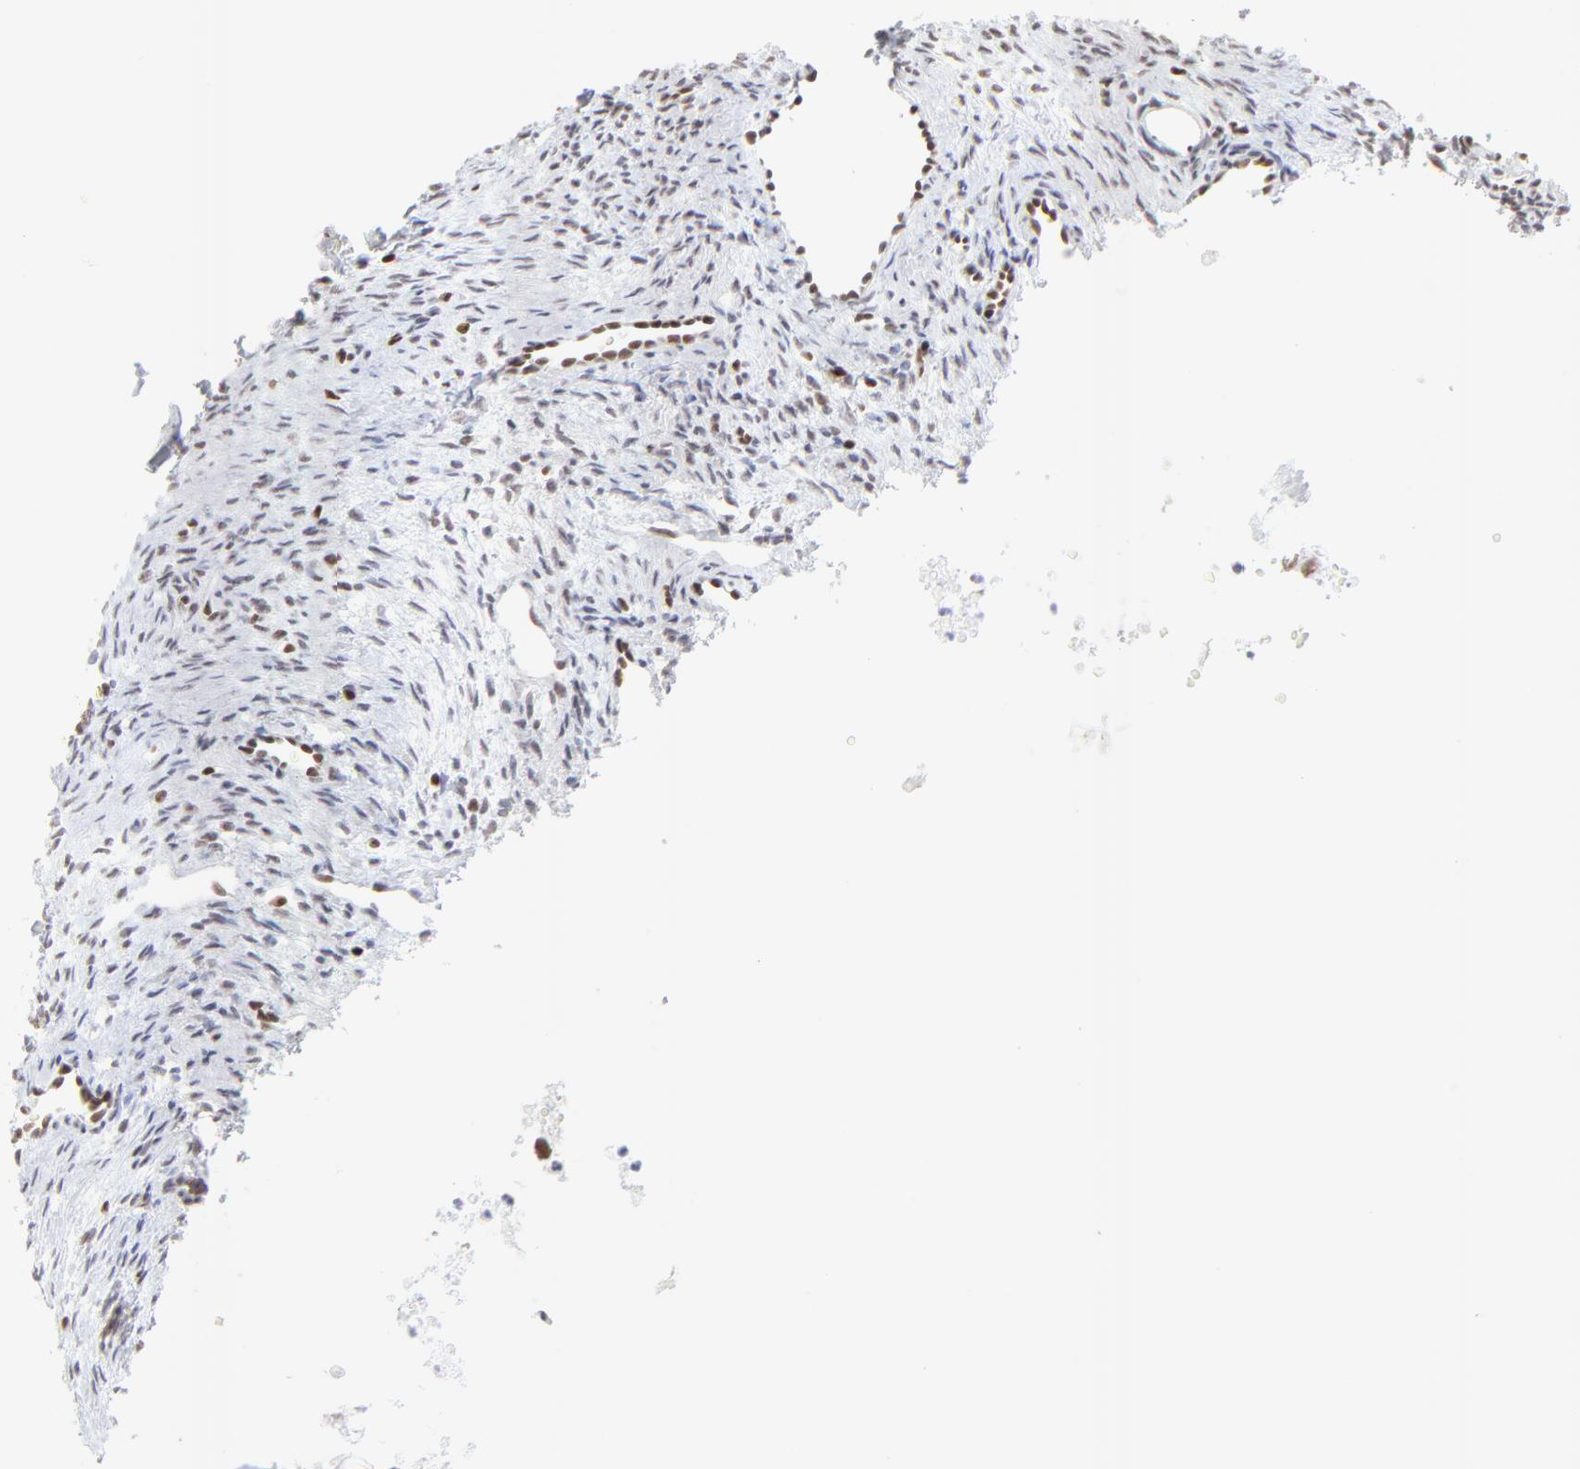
{"staining": {"intensity": "moderate", "quantity": "25%-75%", "location": "nuclear"}, "tissue": "ovary", "cell_type": "Follicle cells", "image_type": "normal", "snomed": [{"axis": "morphology", "description": "Normal tissue, NOS"}, {"axis": "topography", "description": "Ovary"}], "caption": "Immunohistochemistry micrograph of unremarkable ovary: human ovary stained using IHC demonstrates medium levels of moderate protein expression localized specifically in the nuclear of follicle cells, appearing as a nuclear brown color.", "gene": "PARP1", "patient": {"sex": "female", "age": 33}}